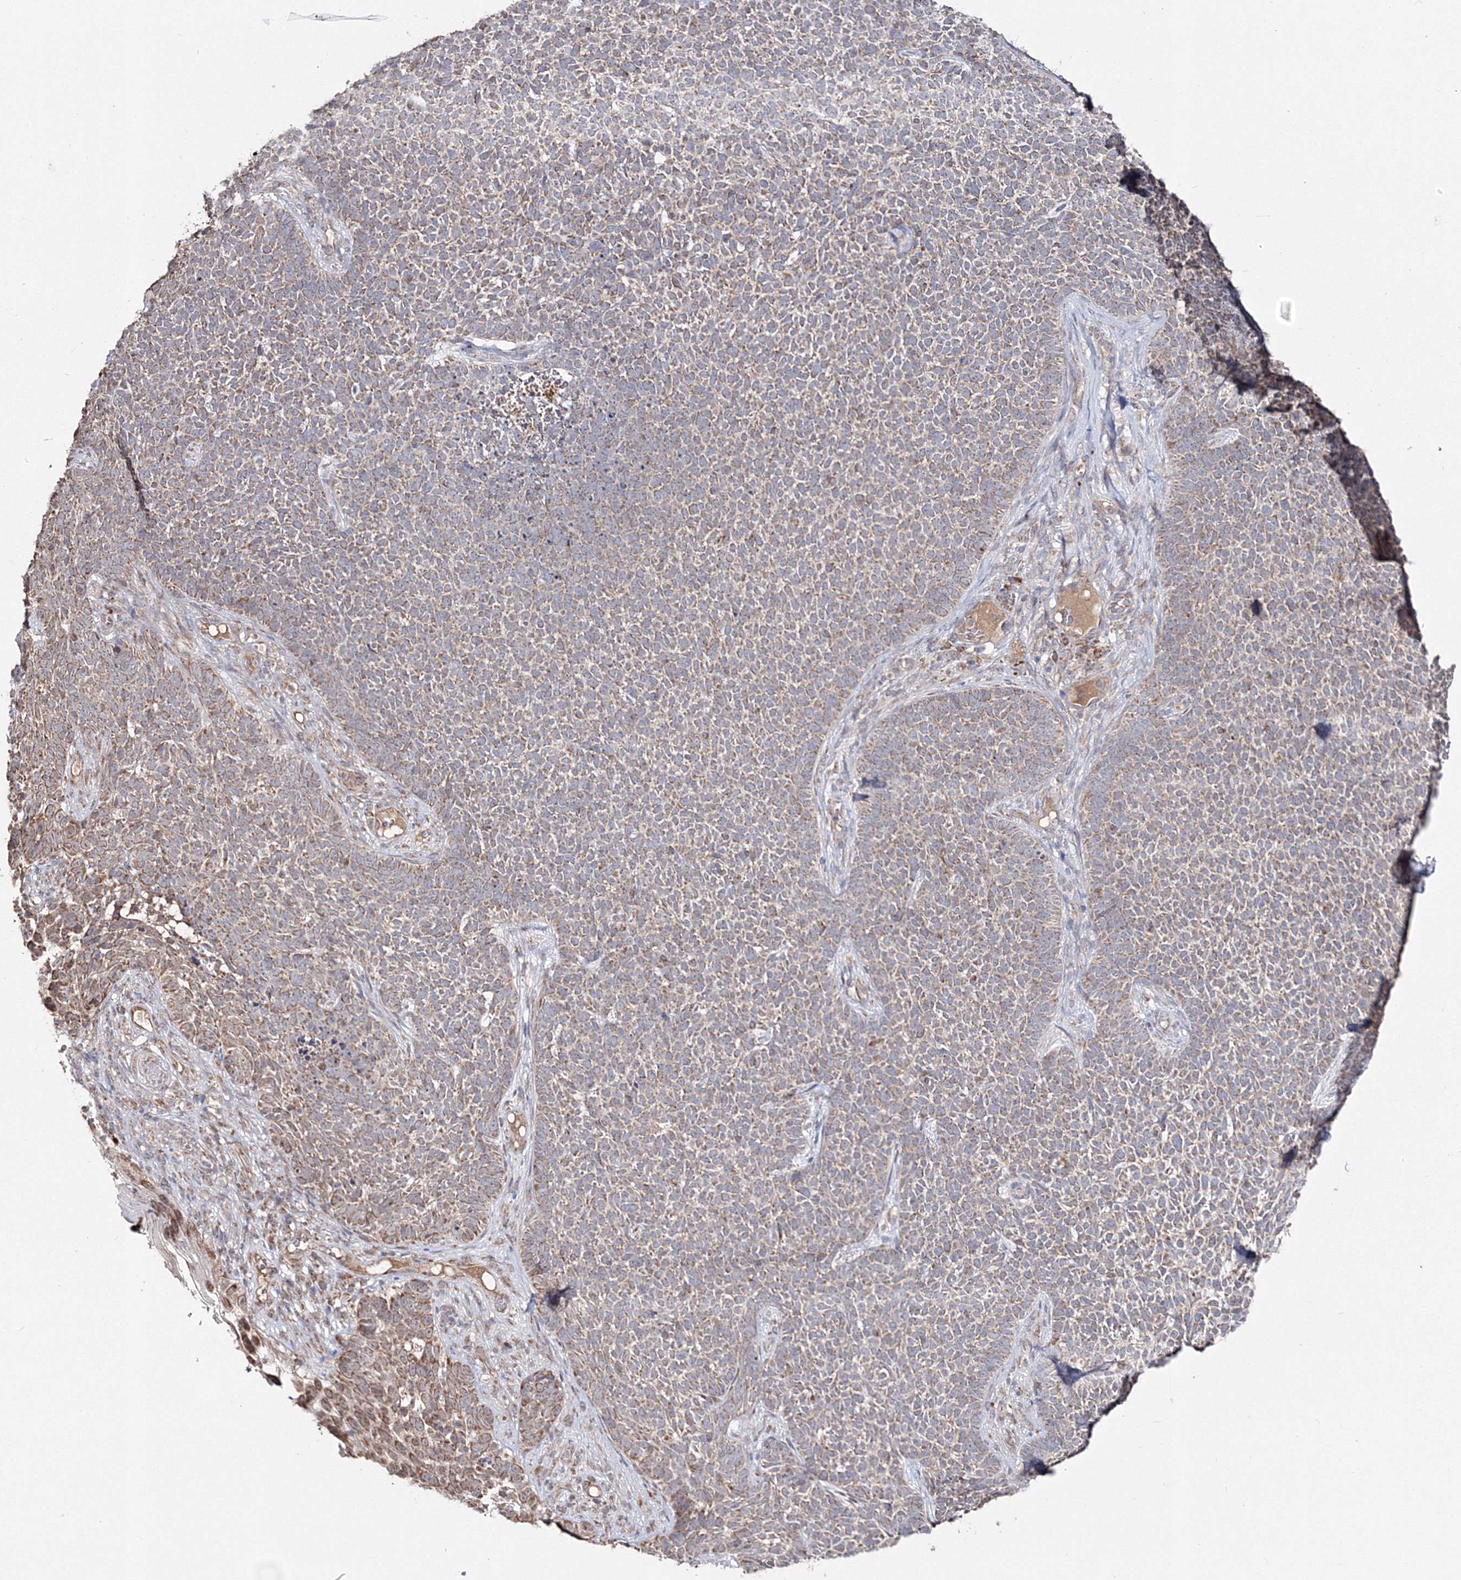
{"staining": {"intensity": "weak", "quantity": ">75%", "location": "cytoplasmic/membranous"}, "tissue": "skin cancer", "cell_type": "Tumor cells", "image_type": "cancer", "snomed": [{"axis": "morphology", "description": "Basal cell carcinoma"}, {"axis": "topography", "description": "Skin"}], "caption": "Tumor cells display weak cytoplasmic/membranous expression in about >75% of cells in skin basal cell carcinoma.", "gene": "PEX13", "patient": {"sex": "female", "age": 84}}